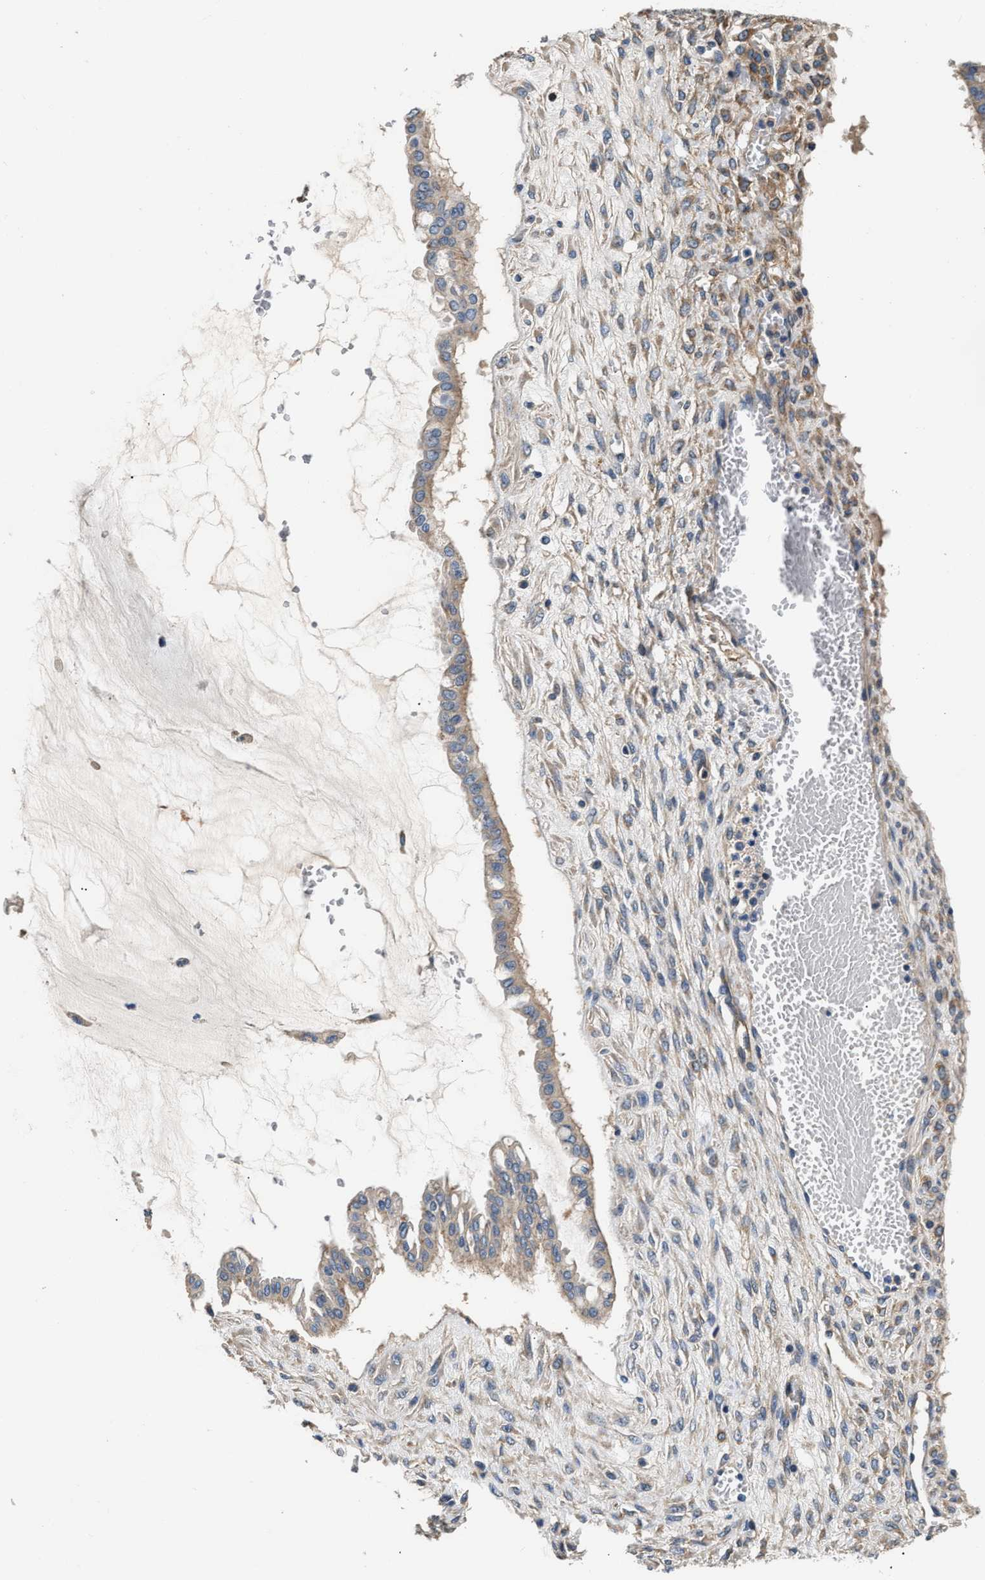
{"staining": {"intensity": "weak", "quantity": ">75%", "location": "cytoplasmic/membranous"}, "tissue": "ovarian cancer", "cell_type": "Tumor cells", "image_type": "cancer", "snomed": [{"axis": "morphology", "description": "Cystadenocarcinoma, mucinous, NOS"}, {"axis": "topography", "description": "Ovary"}], "caption": "Immunohistochemical staining of human ovarian cancer (mucinous cystadenocarcinoma) displays weak cytoplasmic/membranous protein expression in approximately >75% of tumor cells. The staining is performed using DAB brown chromogen to label protein expression. The nuclei are counter-stained blue using hematoxylin.", "gene": "TEX2", "patient": {"sex": "female", "age": 73}}